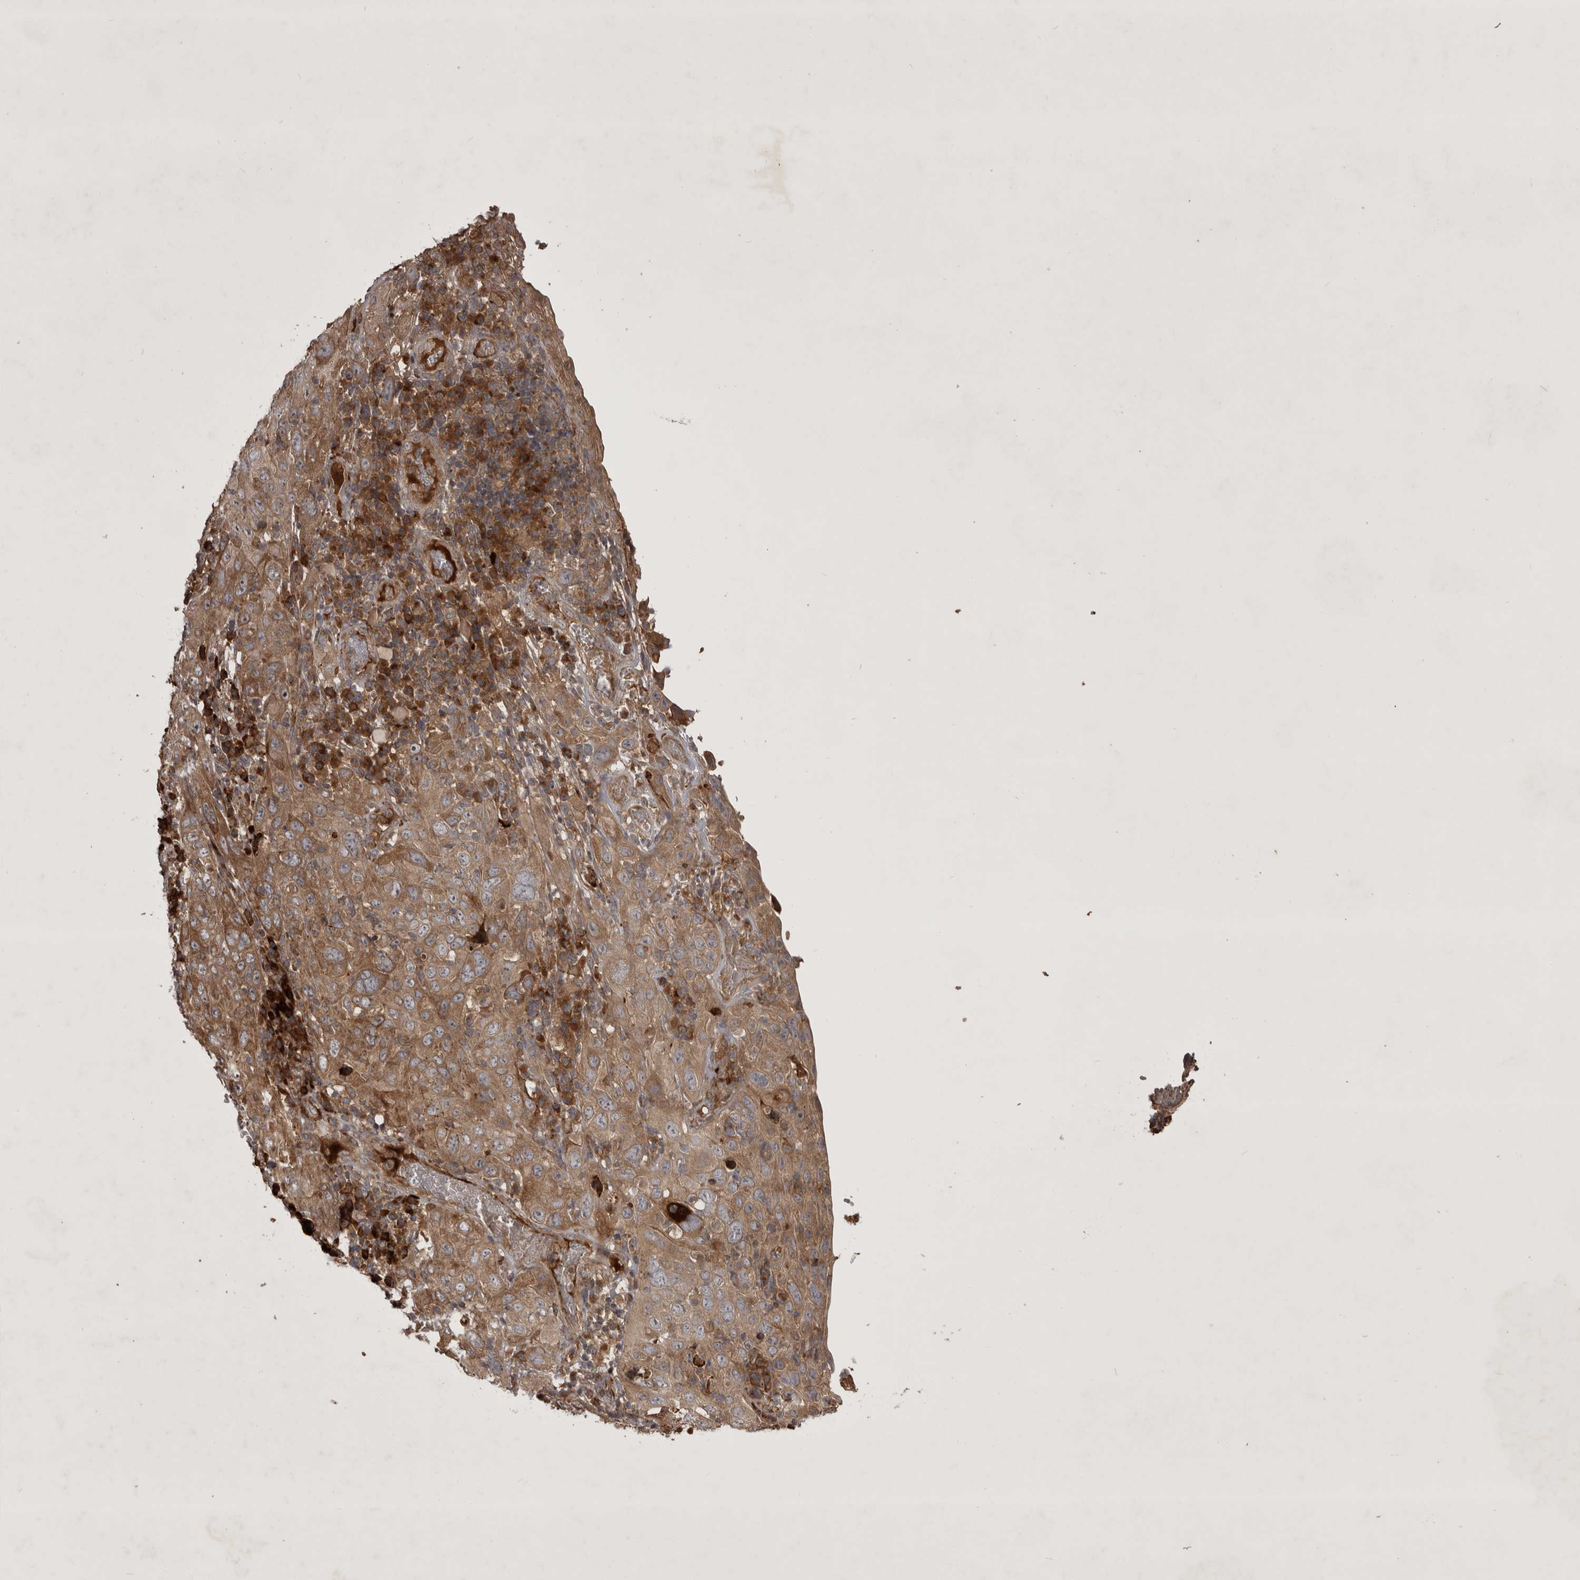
{"staining": {"intensity": "moderate", "quantity": ">75%", "location": "cytoplasmic/membranous"}, "tissue": "cervical cancer", "cell_type": "Tumor cells", "image_type": "cancer", "snomed": [{"axis": "morphology", "description": "Squamous cell carcinoma, NOS"}, {"axis": "topography", "description": "Cervix"}], "caption": "Cervical squamous cell carcinoma stained for a protein exhibits moderate cytoplasmic/membranous positivity in tumor cells.", "gene": "RAB3GAP2", "patient": {"sex": "female", "age": 46}}